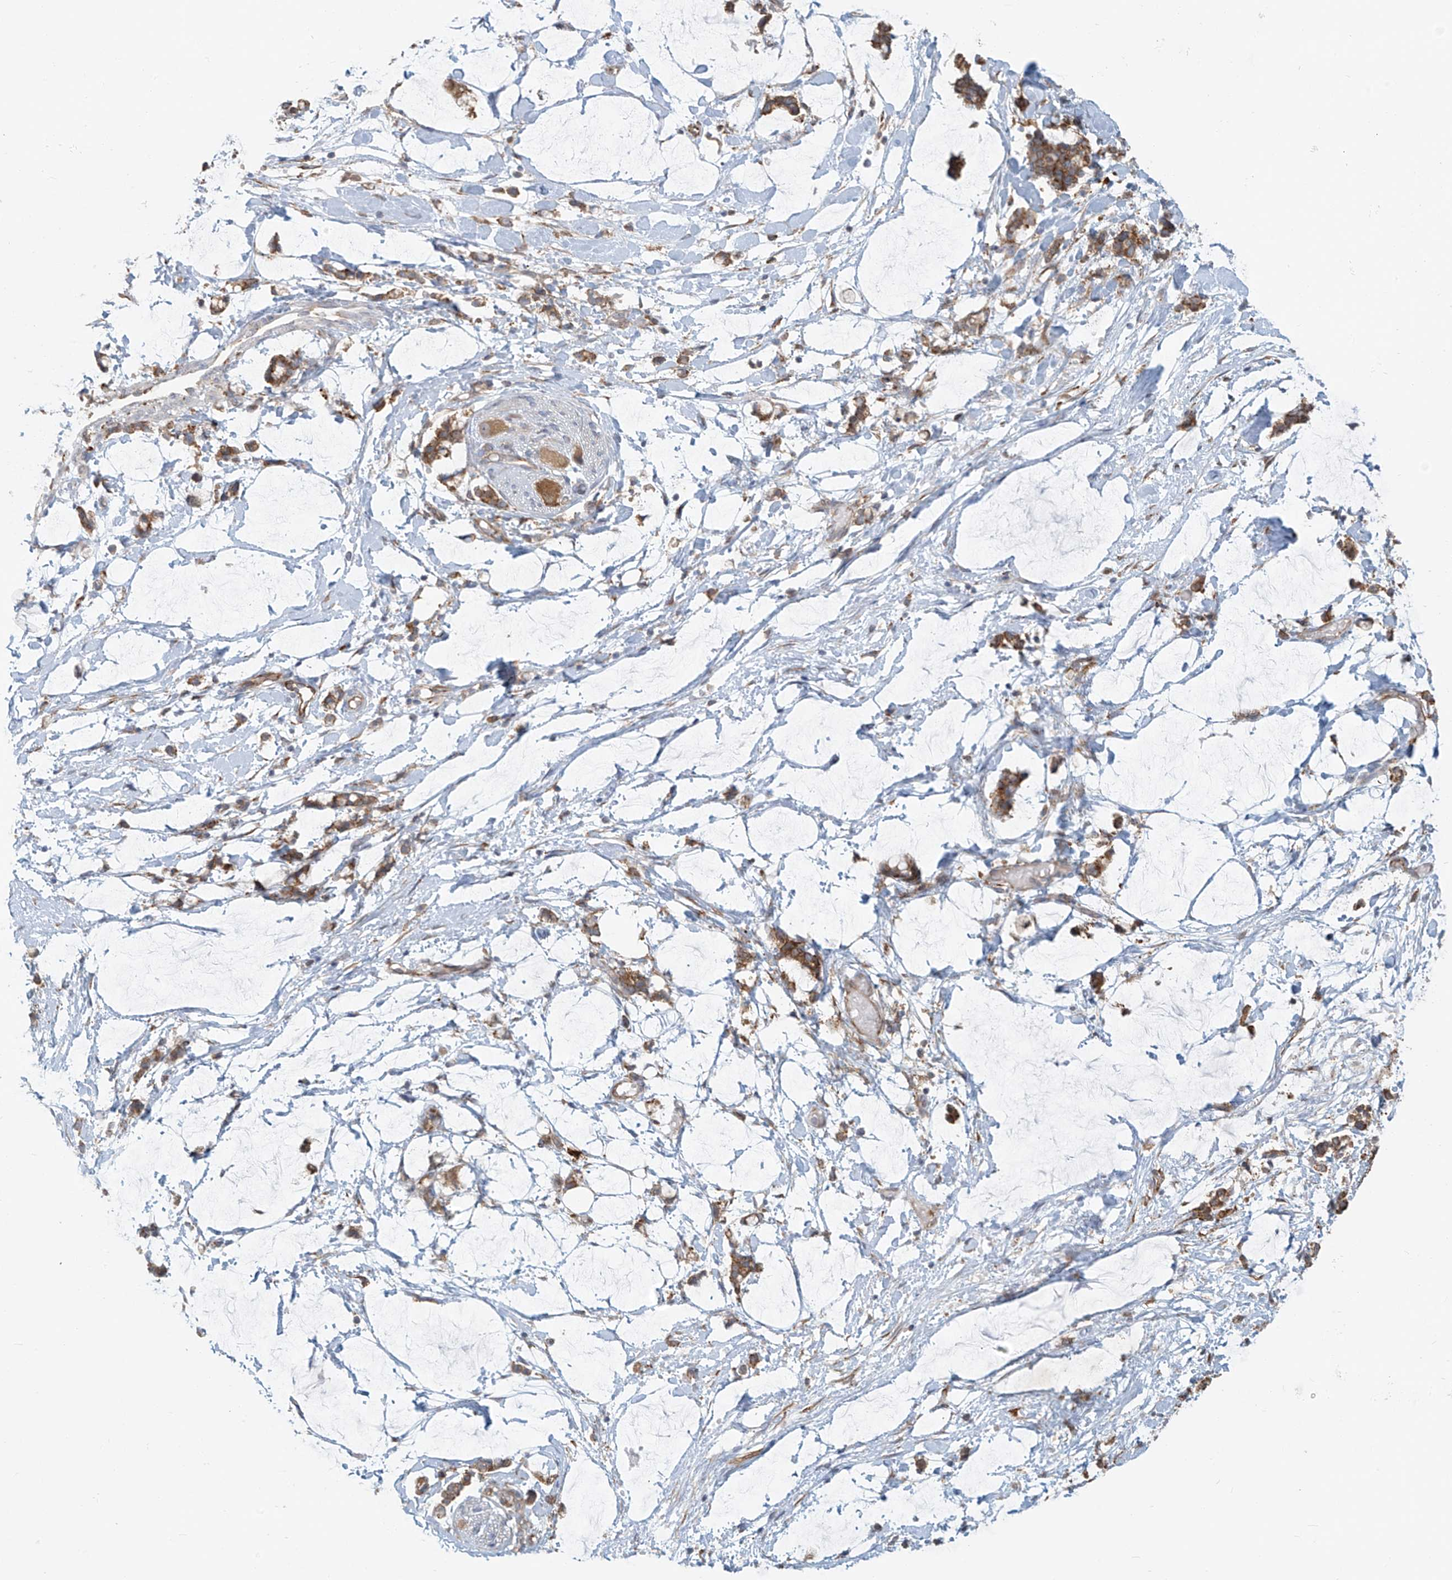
{"staining": {"intensity": "weak", "quantity": "<25%", "location": "cytoplasmic/membranous"}, "tissue": "adipose tissue", "cell_type": "Adipocytes", "image_type": "normal", "snomed": [{"axis": "morphology", "description": "Normal tissue, NOS"}, {"axis": "morphology", "description": "Adenocarcinoma, NOS"}, {"axis": "topography", "description": "Colon"}, {"axis": "topography", "description": "Peripheral nerve tissue"}], "caption": "Adipocytes are negative for brown protein staining in benign adipose tissue.", "gene": "KATNIP", "patient": {"sex": "male", "age": 14}}